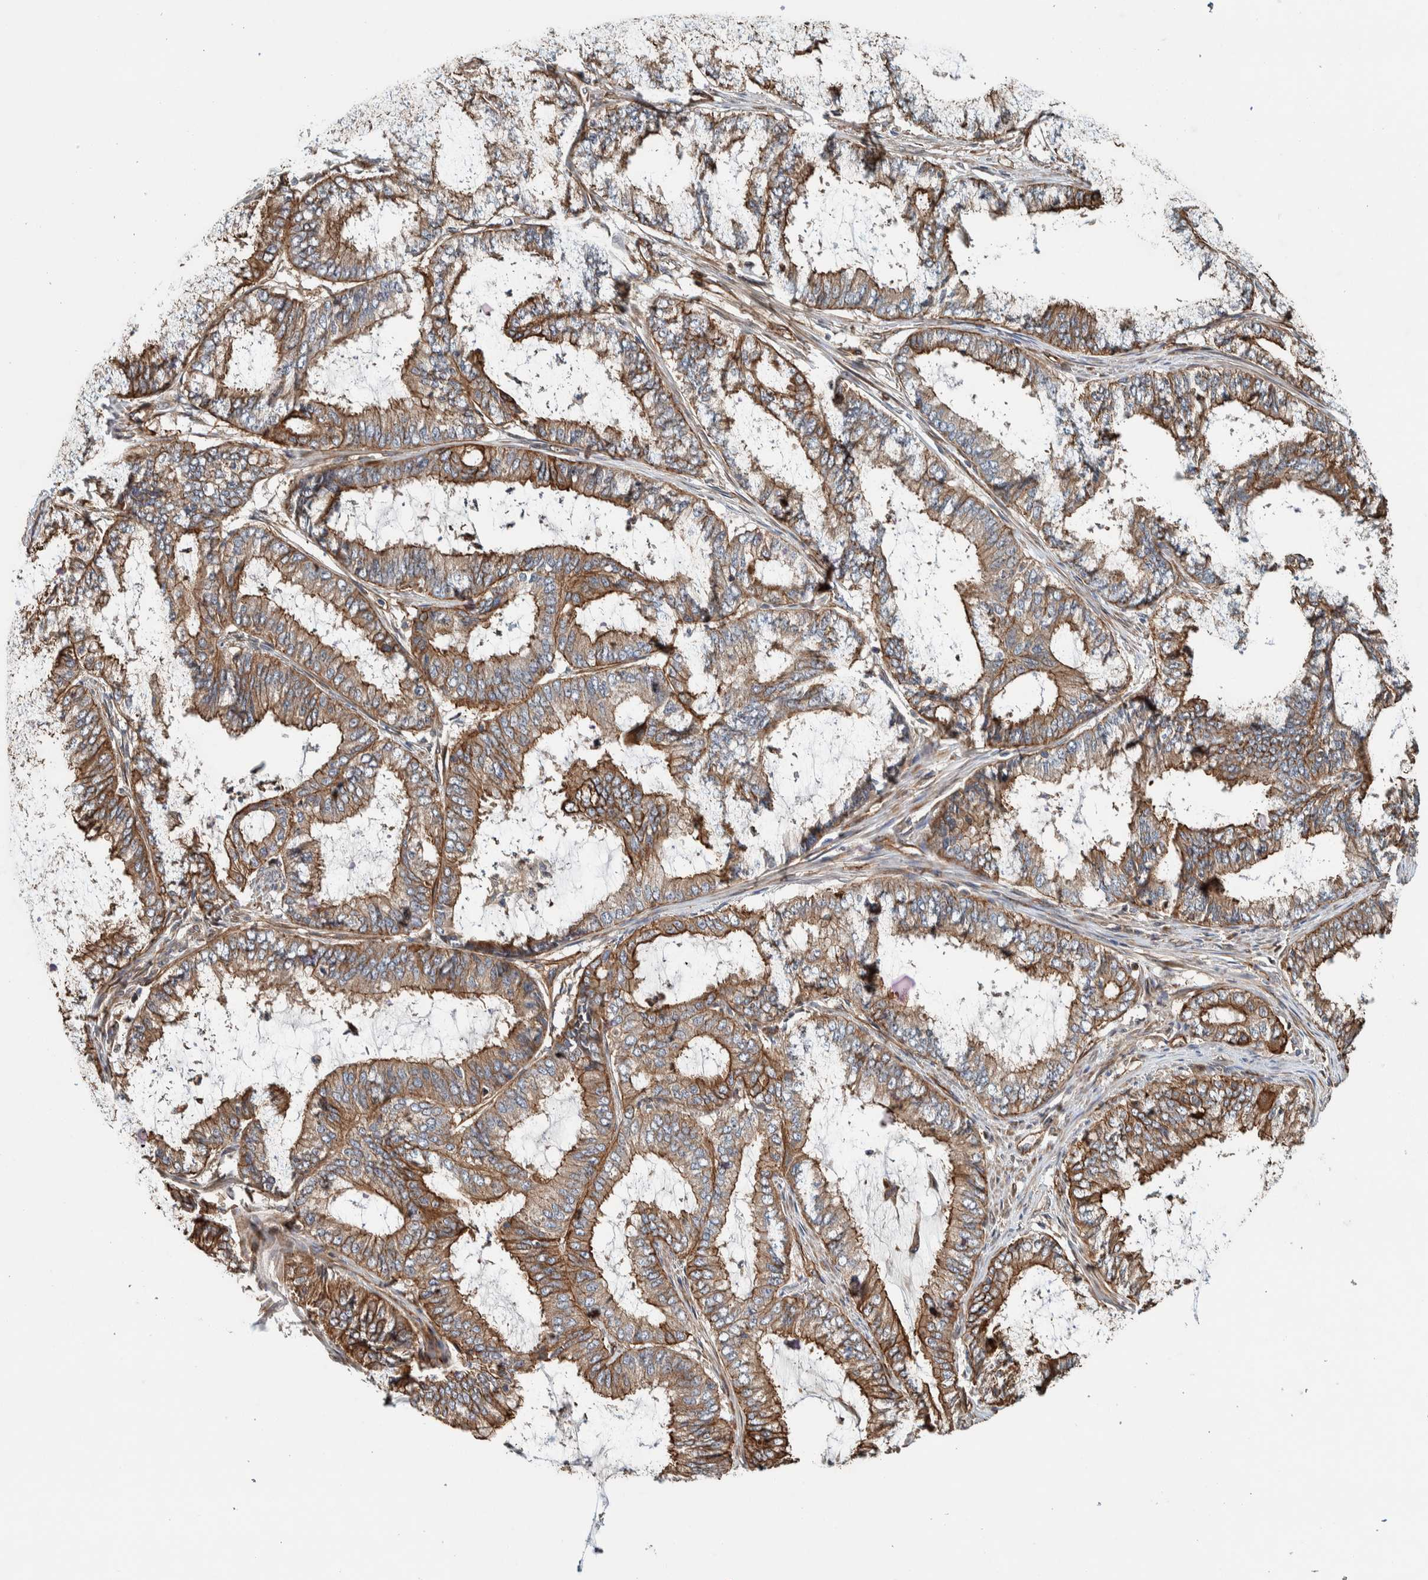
{"staining": {"intensity": "moderate", "quantity": ">75%", "location": "cytoplasmic/membranous"}, "tissue": "endometrial cancer", "cell_type": "Tumor cells", "image_type": "cancer", "snomed": [{"axis": "morphology", "description": "Adenocarcinoma, NOS"}, {"axis": "topography", "description": "Endometrium"}], "caption": "Immunohistochemical staining of human endometrial adenocarcinoma displays moderate cytoplasmic/membranous protein positivity in approximately >75% of tumor cells.", "gene": "PKD1L1", "patient": {"sex": "female", "age": 51}}